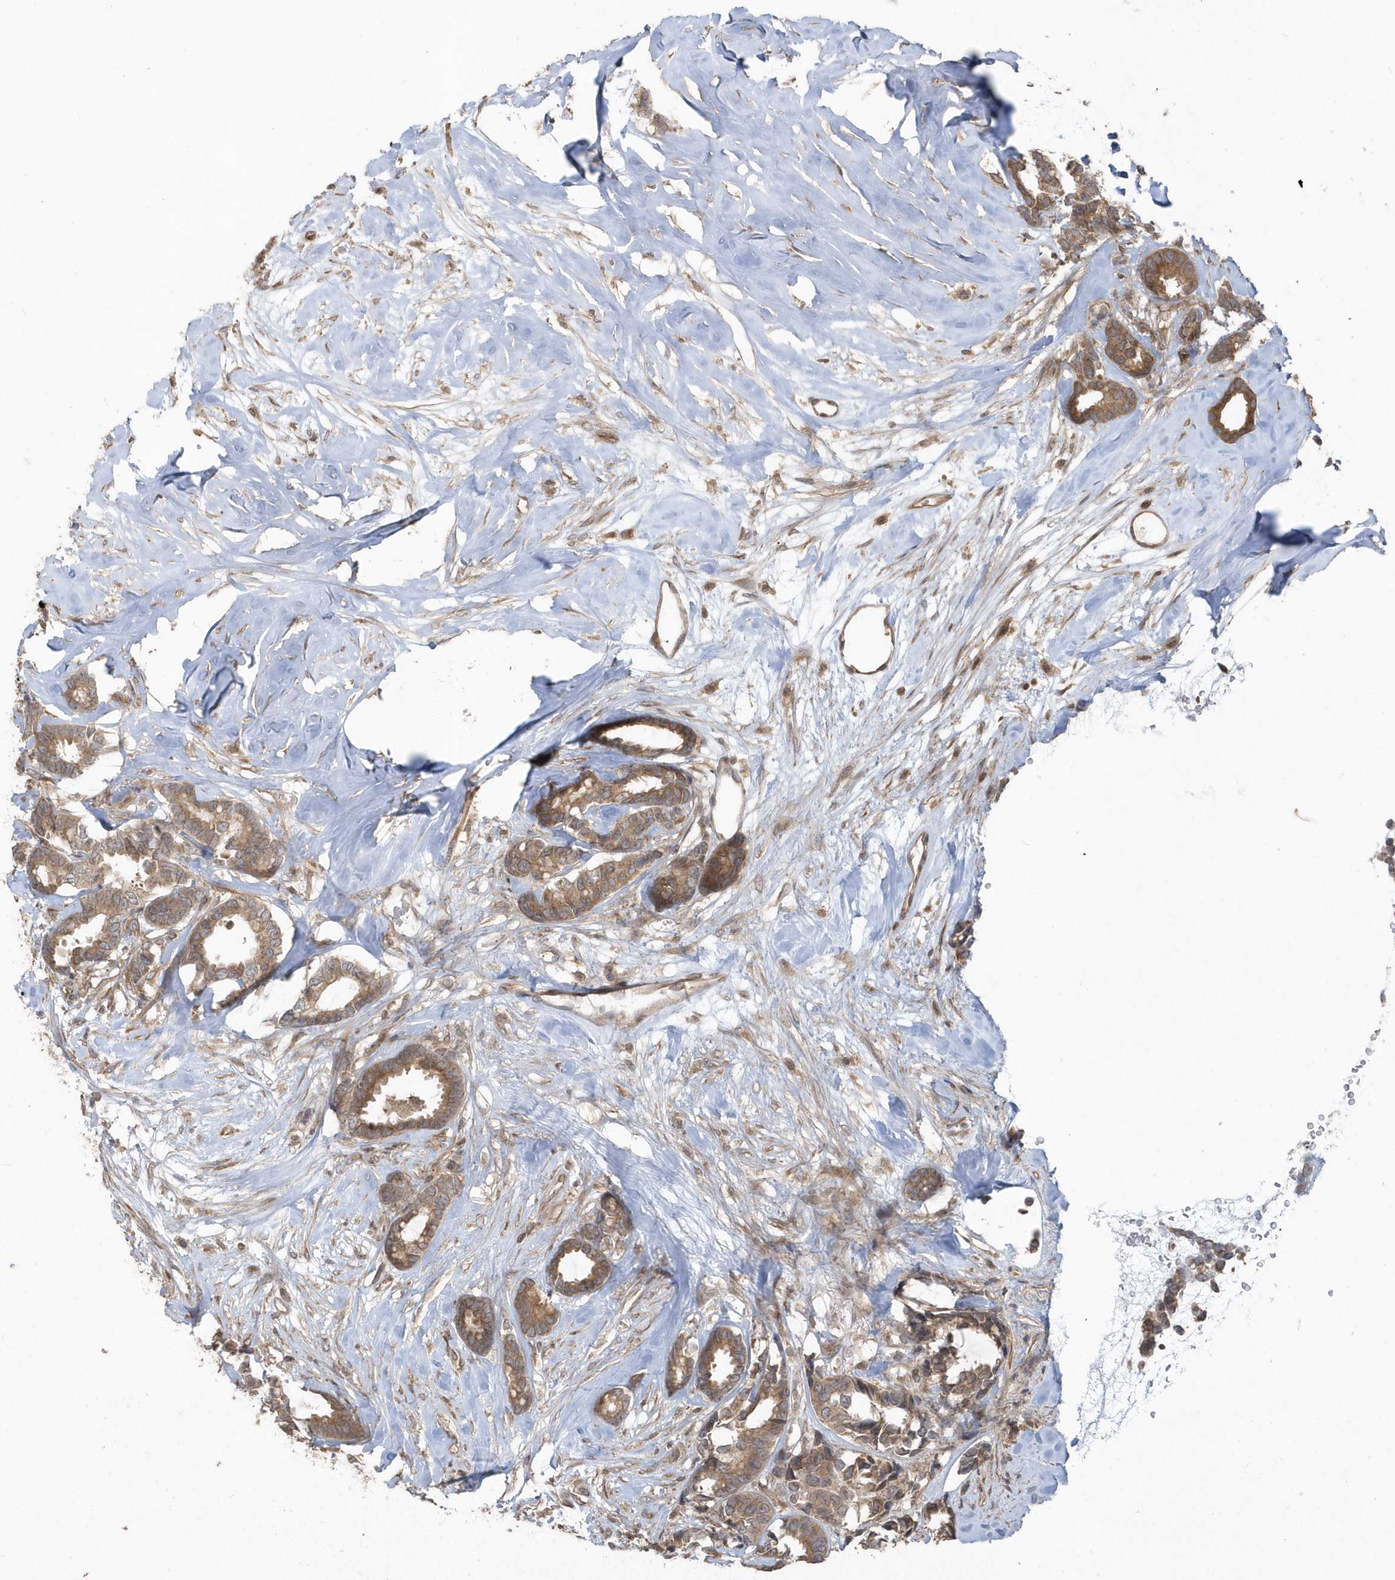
{"staining": {"intensity": "moderate", "quantity": ">75%", "location": "cytoplasmic/membranous"}, "tissue": "breast cancer", "cell_type": "Tumor cells", "image_type": "cancer", "snomed": [{"axis": "morphology", "description": "Duct carcinoma"}, {"axis": "topography", "description": "Breast"}], "caption": "Breast cancer stained with a protein marker demonstrates moderate staining in tumor cells.", "gene": "HERPUD1", "patient": {"sex": "female", "age": 87}}